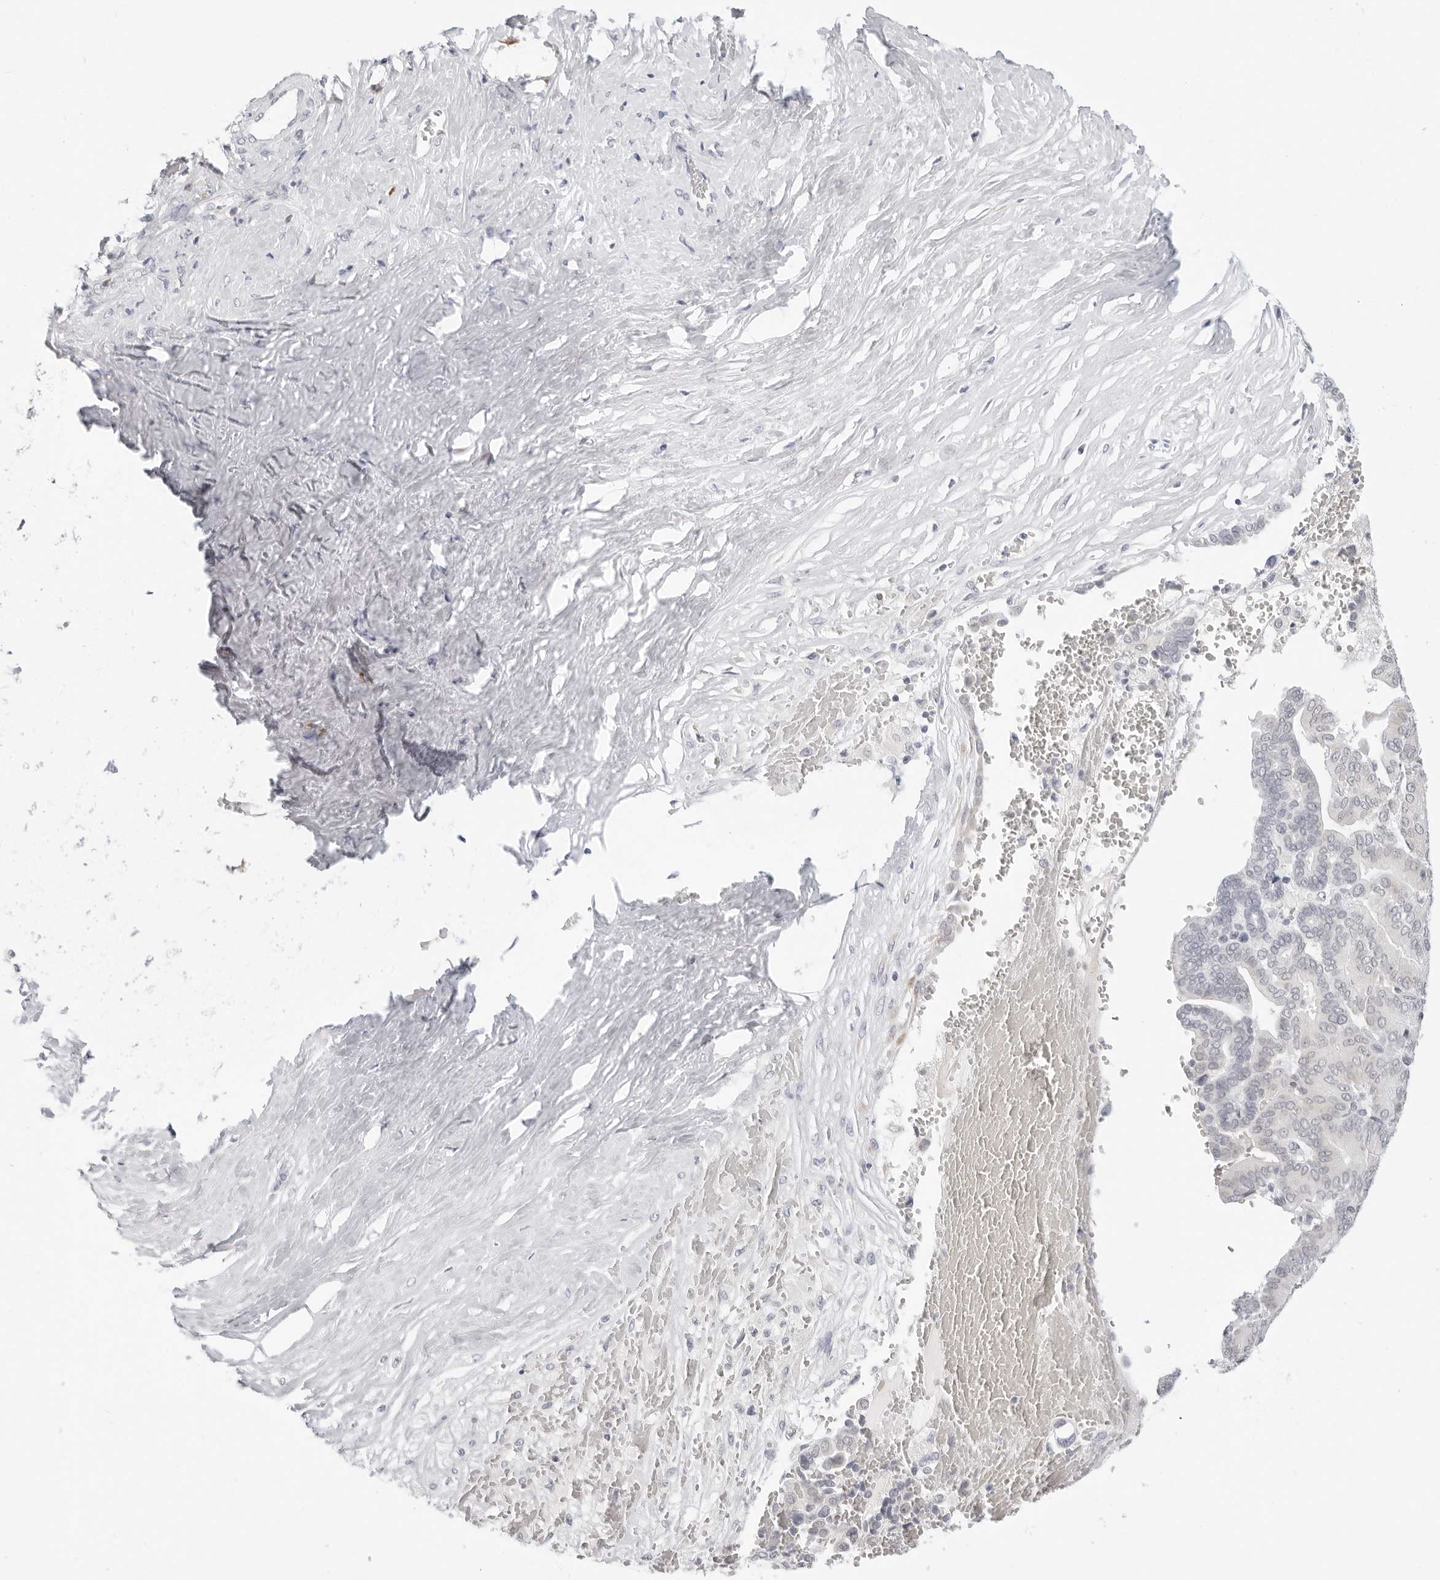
{"staining": {"intensity": "weak", "quantity": "25%-75%", "location": "cytoplasmic/membranous"}, "tissue": "liver cancer", "cell_type": "Tumor cells", "image_type": "cancer", "snomed": [{"axis": "morphology", "description": "Cholangiocarcinoma"}, {"axis": "topography", "description": "Liver"}], "caption": "Brown immunohistochemical staining in human liver cholangiocarcinoma displays weak cytoplasmic/membranous positivity in approximately 25%-75% of tumor cells. (brown staining indicates protein expression, while blue staining denotes nuclei).", "gene": "EDN2", "patient": {"sex": "female", "age": 75}}